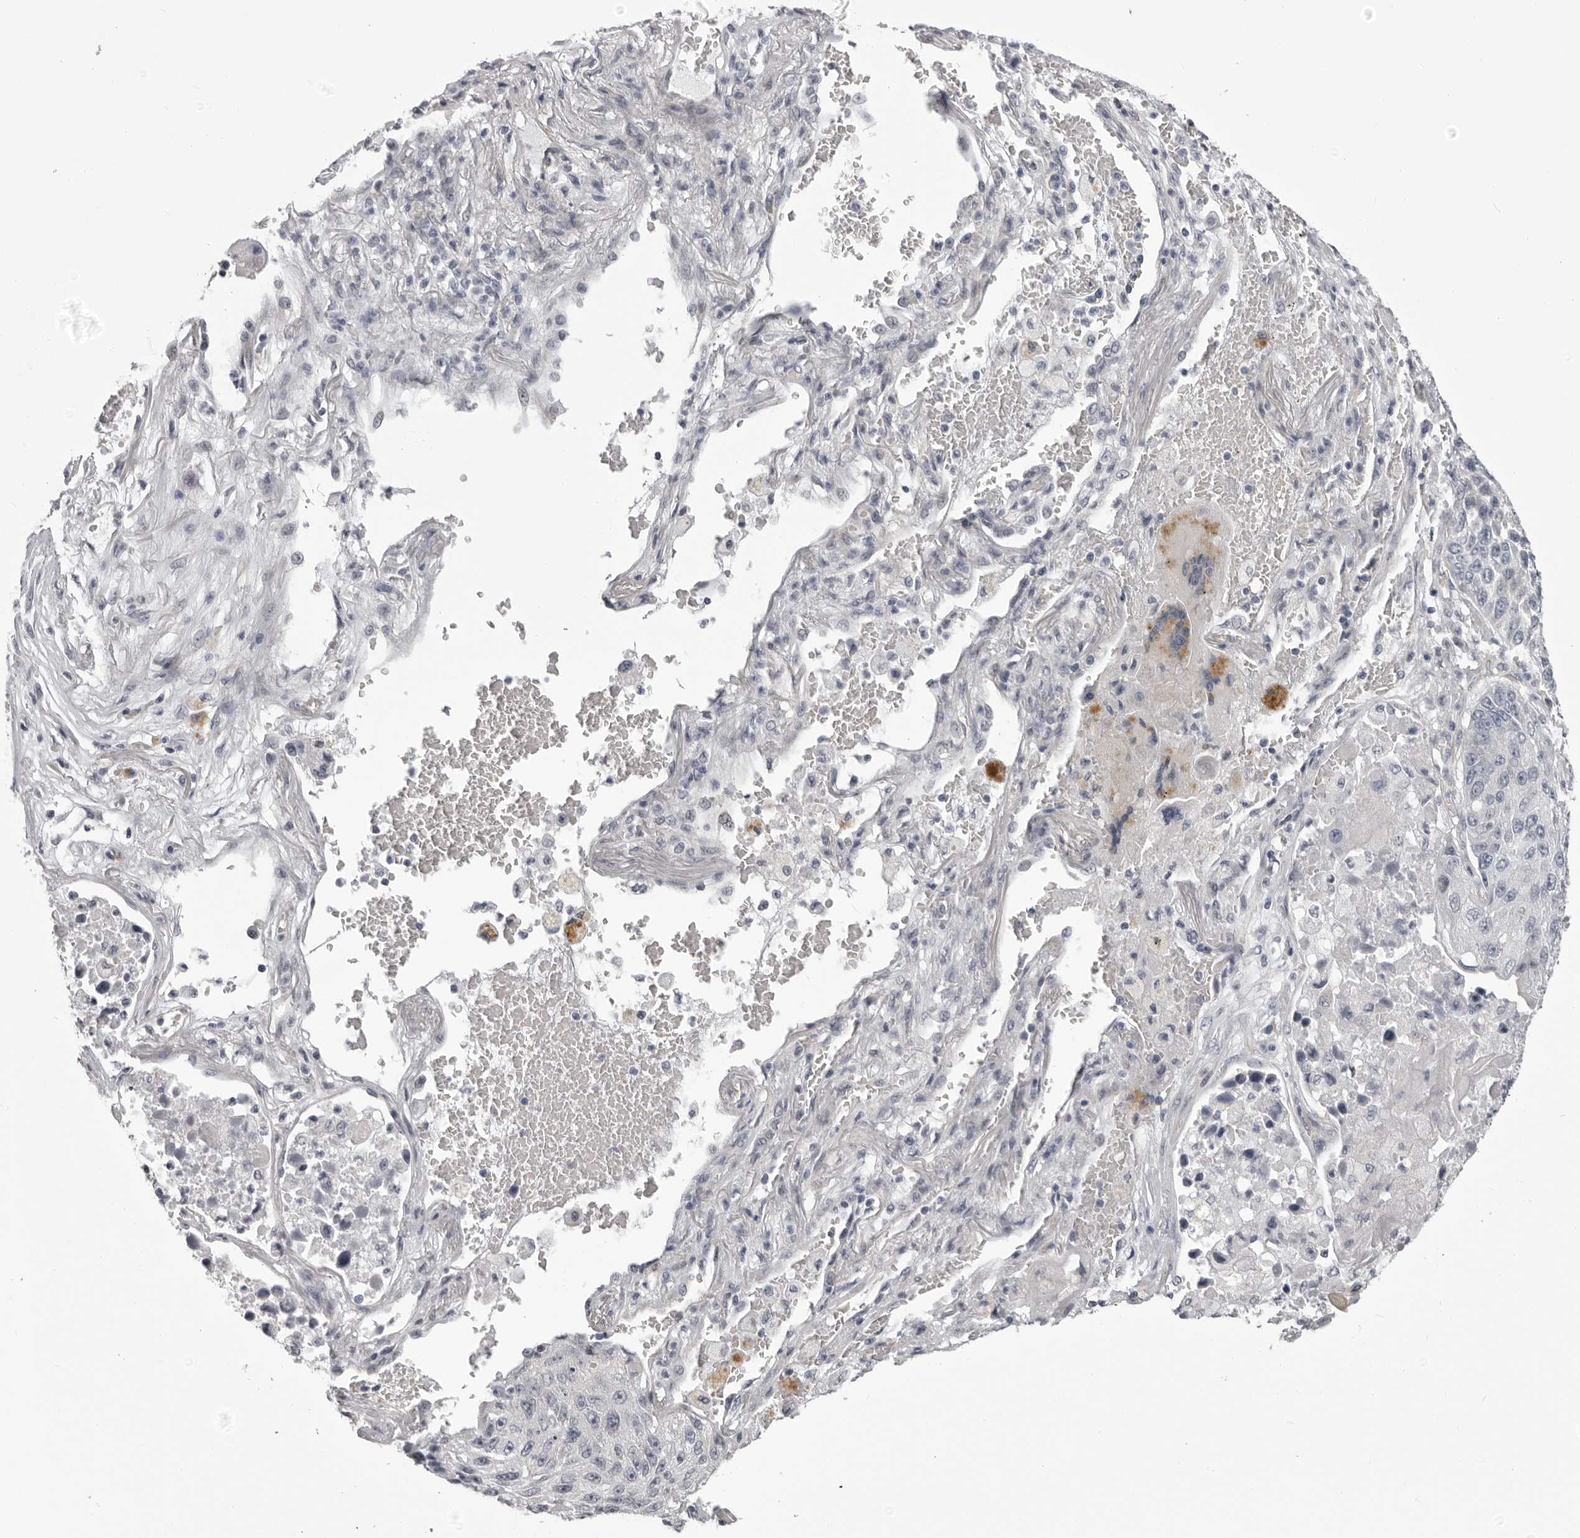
{"staining": {"intensity": "negative", "quantity": "none", "location": "none"}, "tissue": "lung cancer", "cell_type": "Tumor cells", "image_type": "cancer", "snomed": [{"axis": "morphology", "description": "Squamous cell carcinoma, NOS"}, {"axis": "topography", "description": "Lung"}], "caption": "Lung cancer (squamous cell carcinoma) stained for a protein using immunohistochemistry (IHC) exhibits no expression tumor cells.", "gene": "EPHA10", "patient": {"sex": "male", "age": 61}}